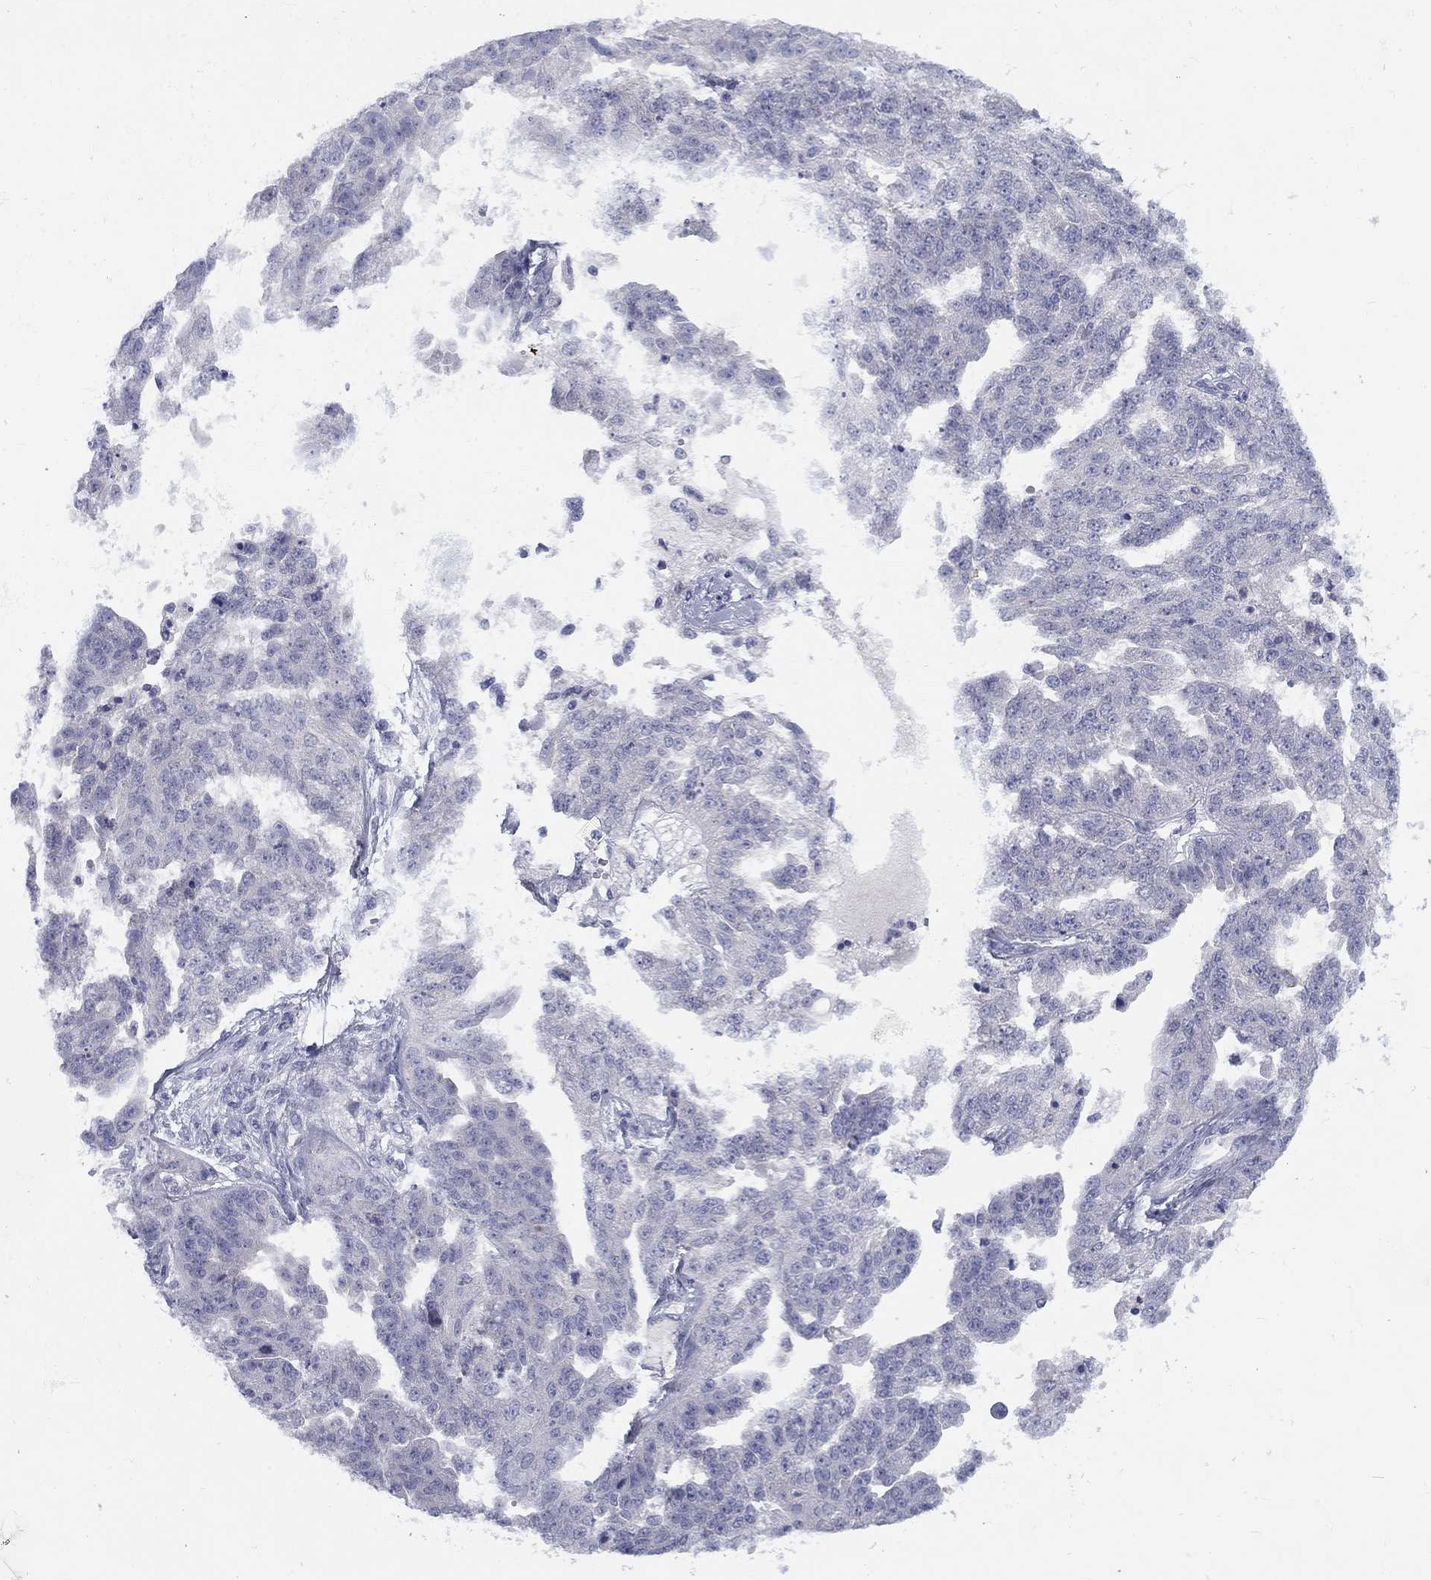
{"staining": {"intensity": "negative", "quantity": "none", "location": "none"}, "tissue": "ovarian cancer", "cell_type": "Tumor cells", "image_type": "cancer", "snomed": [{"axis": "morphology", "description": "Cystadenocarcinoma, serous, NOS"}, {"axis": "topography", "description": "Ovary"}], "caption": "Tumor cells are negative for protein expression in human serous cystadenocarcinoma (ovarian).", "gene": "CACNA1A", "patient": {"sex": "female", "age": 58}}